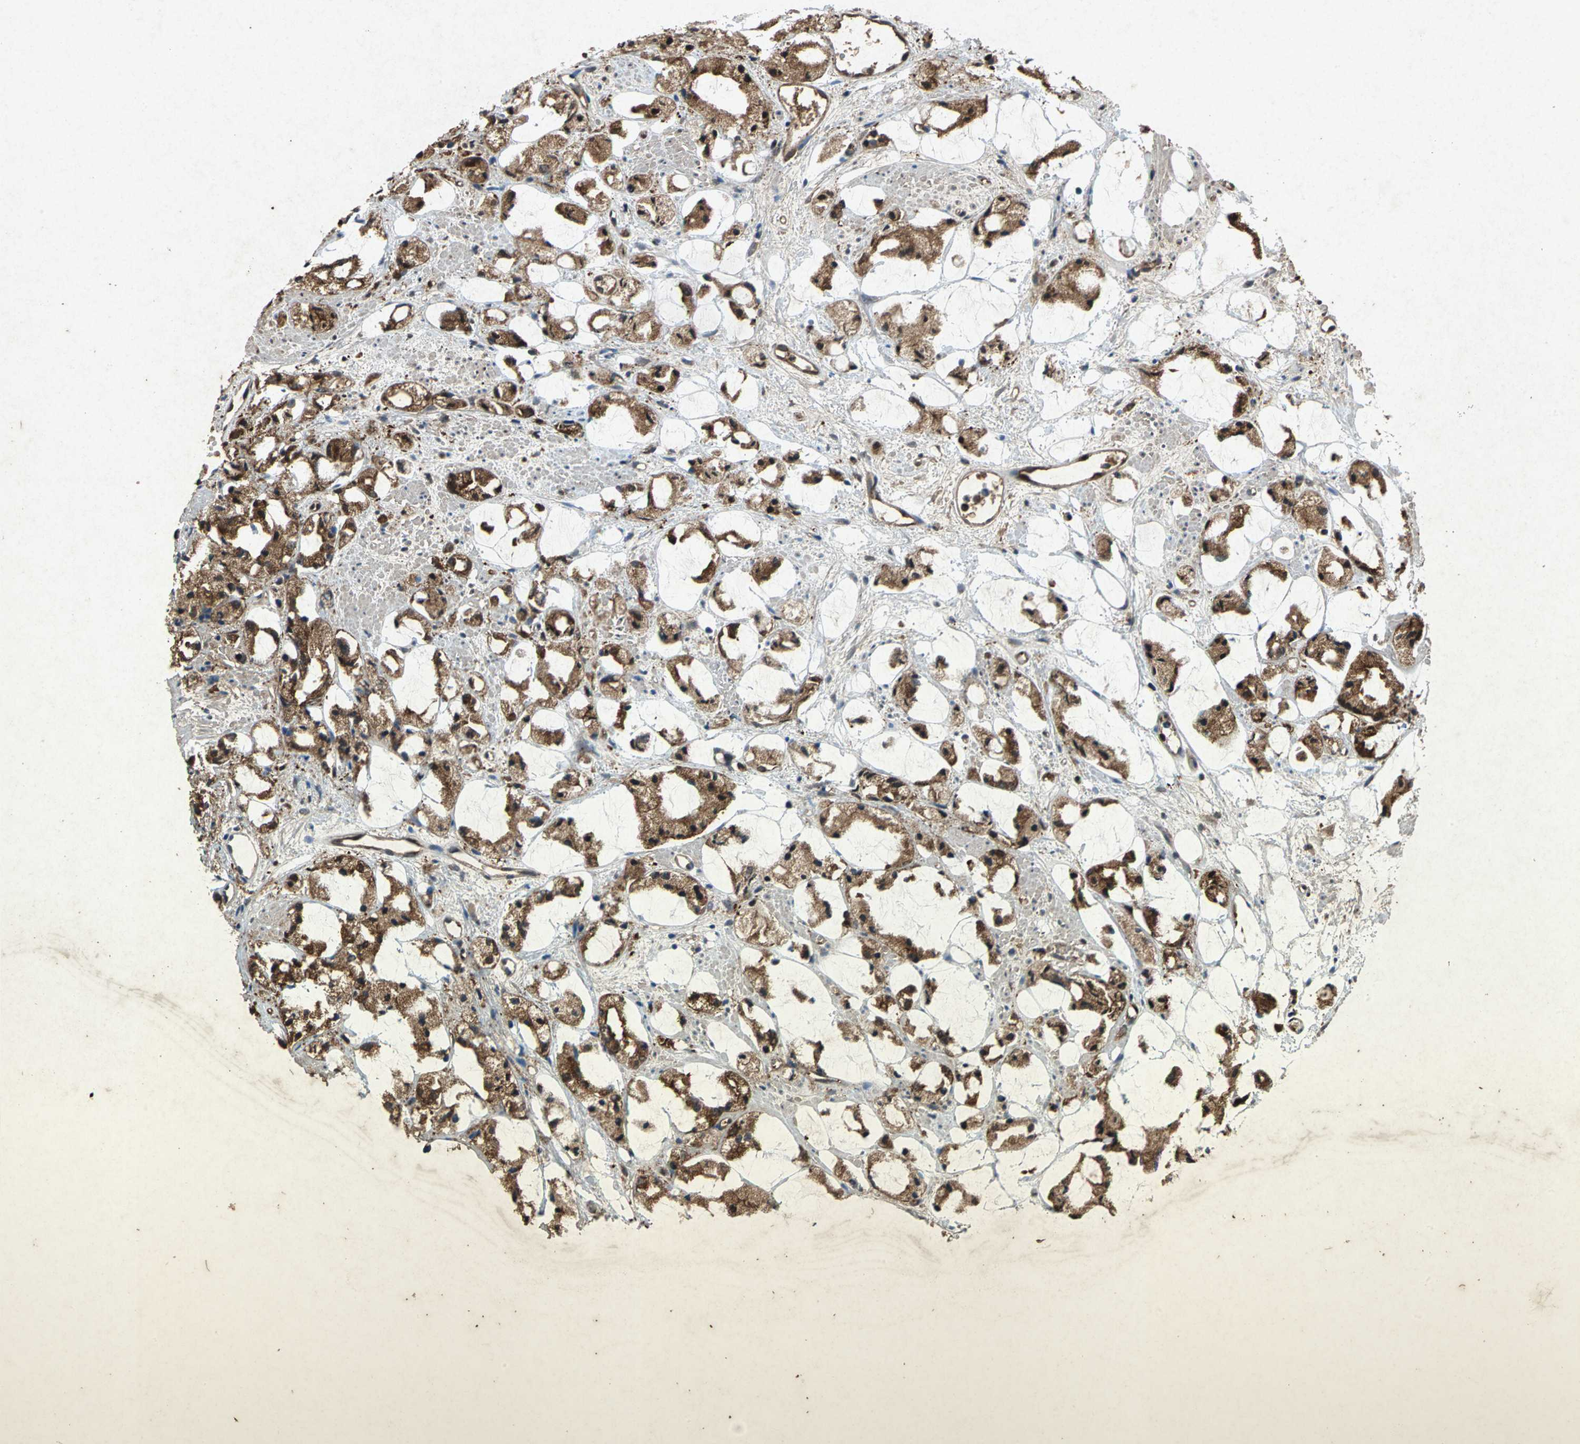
{"staining": {"intensity": "strong", "quantity": ">75%", "location": "cytoplasmic/membranous,nuclear"}, "tissue": "prostate cancer", "cell_type": "Tumor cells", "image_type": "cancer", "snomed": [{"axis": "morphology", "description": "Adenocarcinoma, High grade"}, {"axis": "topography", "description": "Prostate"}], "caption": "Protein expression analysis of prostate cancer shows strong cytoplasmic/membranous and nuclear staining in approximately >75% of tumor cells.", "gene": "HSP90AB1", "patient": {"sex": "male", "age": 85}}